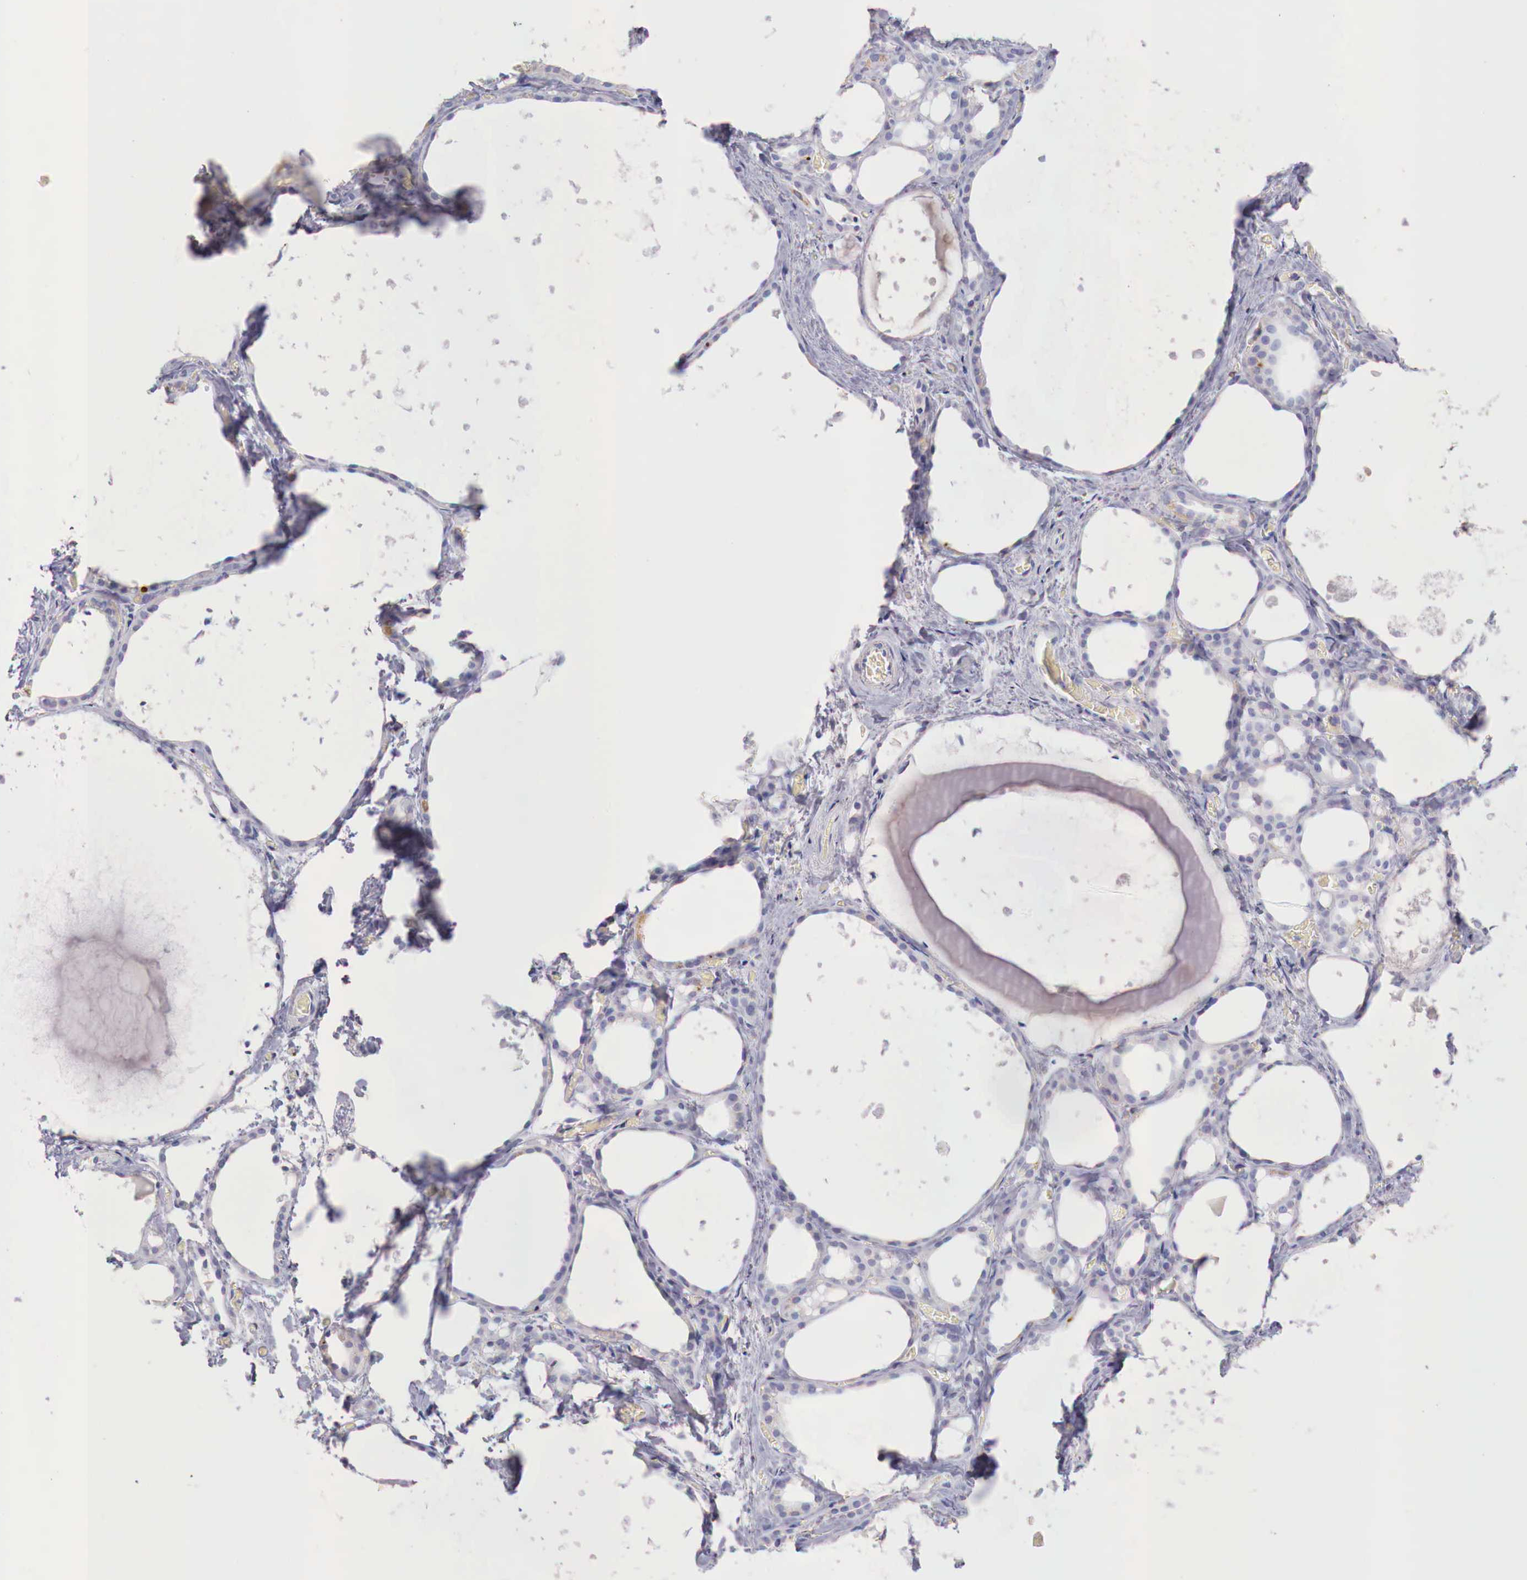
{"staining": {"intensity": "negative", "quantity": "none", "location": "none"}, "tissue": "thyroid gland", "cell_type": "Glandular cells", "image_type": "normal", "snomed": [{"axis": "morphology", "description": "Normal tissue, NOS"}, {"axis": "topography", "description": "Thyroid gland"}], "caption": "Micrograph shows no protein expression in glandular cells of unremarkable thyroid gland.", "gene": "IDH3G", "patient": {"sex": "male", "age": 76}}